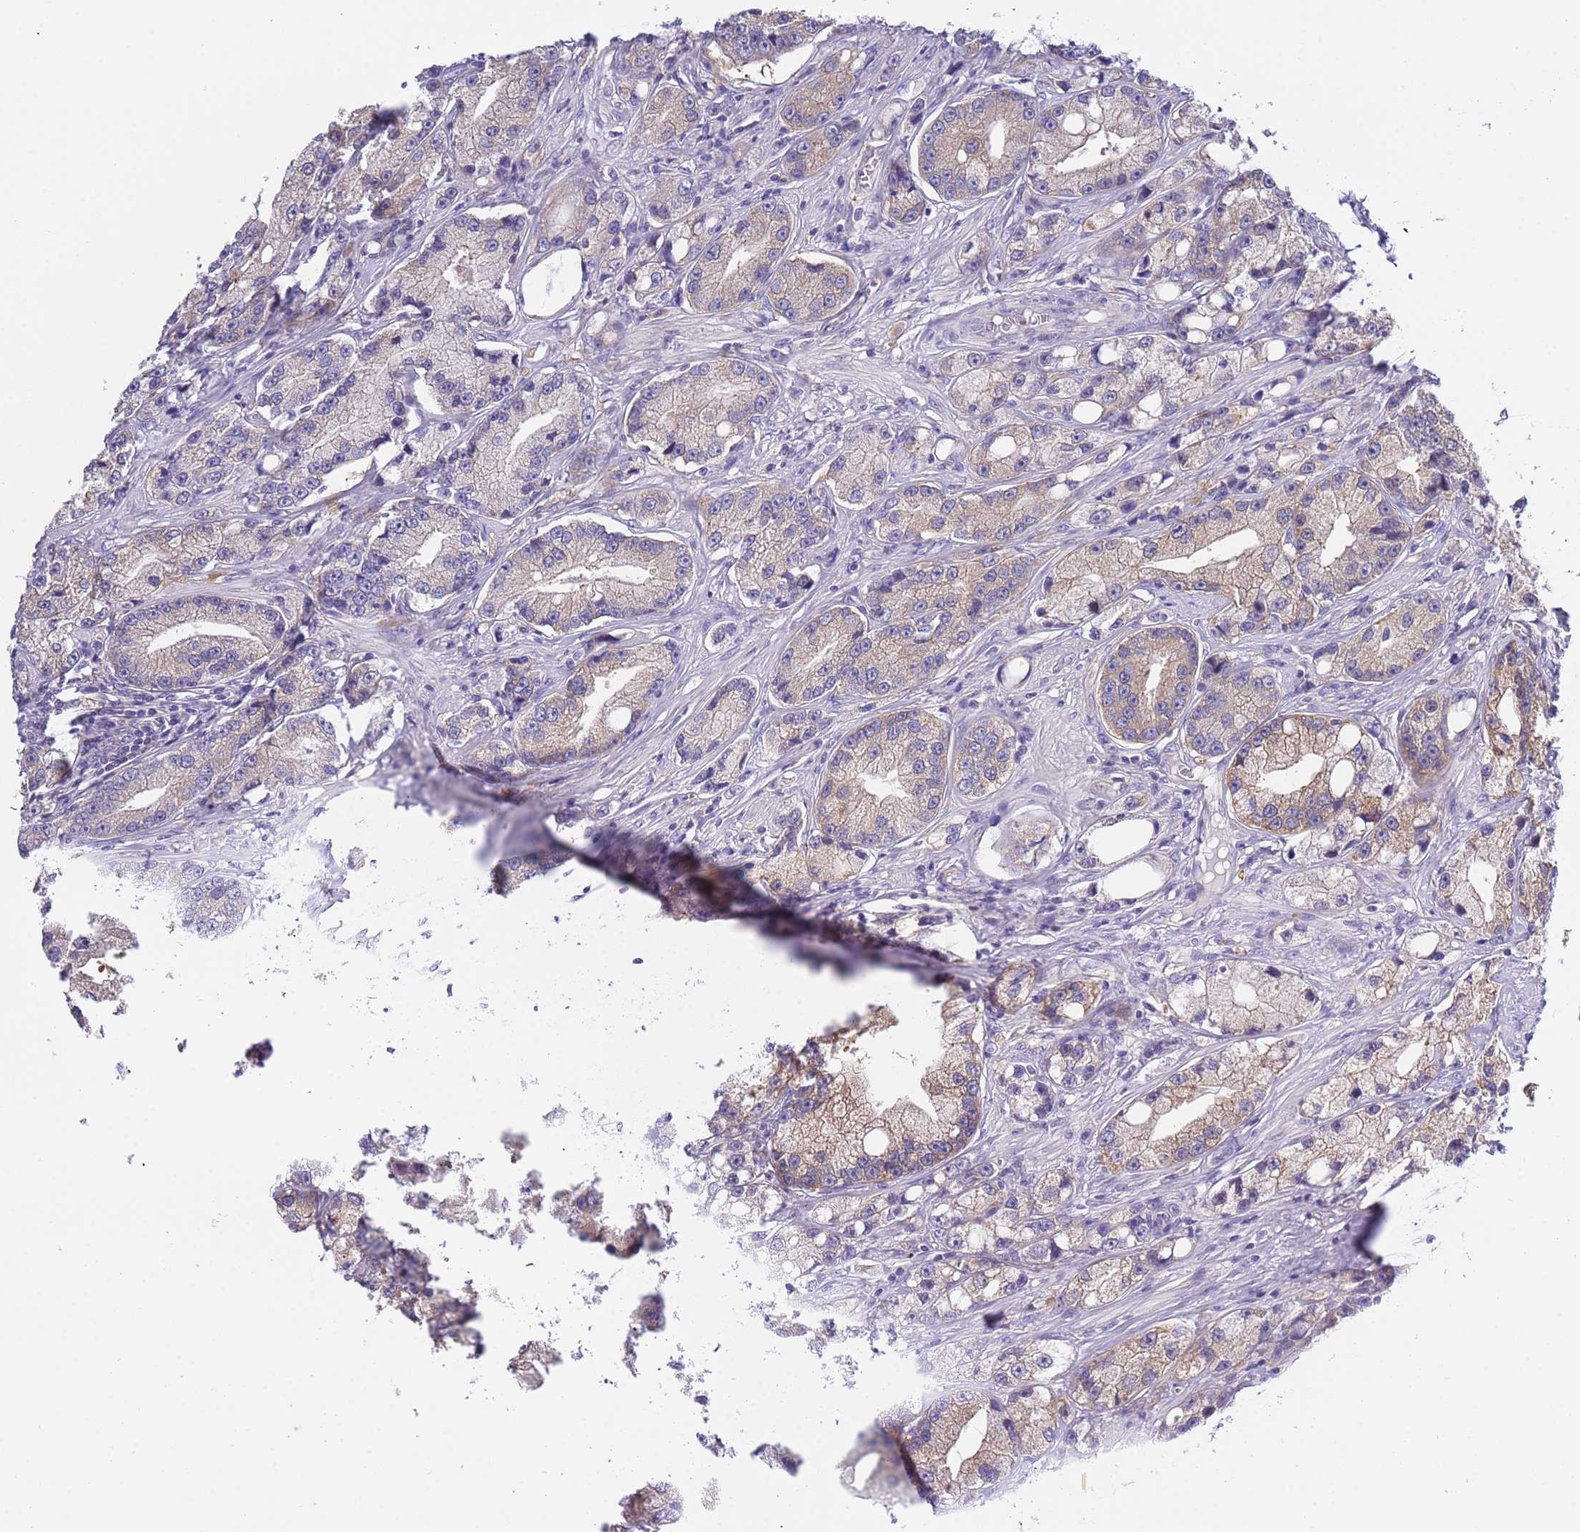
{"staining": {"intensity": "moderate", "quantity": "25%-75%", "location": "cytoplasmic/membranous"}, "tissue": "prostate cancer", "cell_type": "Tumor cells", "image_type": "cancer", "snomed": [{"axis": "morphology", "description": "Adenocarcinoma, High grade"}, {"axis": "topography", "description": "Prostate"}], "caption": "Moderate cytoplasmic/membranous protein expression is identified in approximately 25%-75% of tumor cells in prostate cancer.", "gene": "STIP1", "patient": {"sex": "male", "age": 74}}